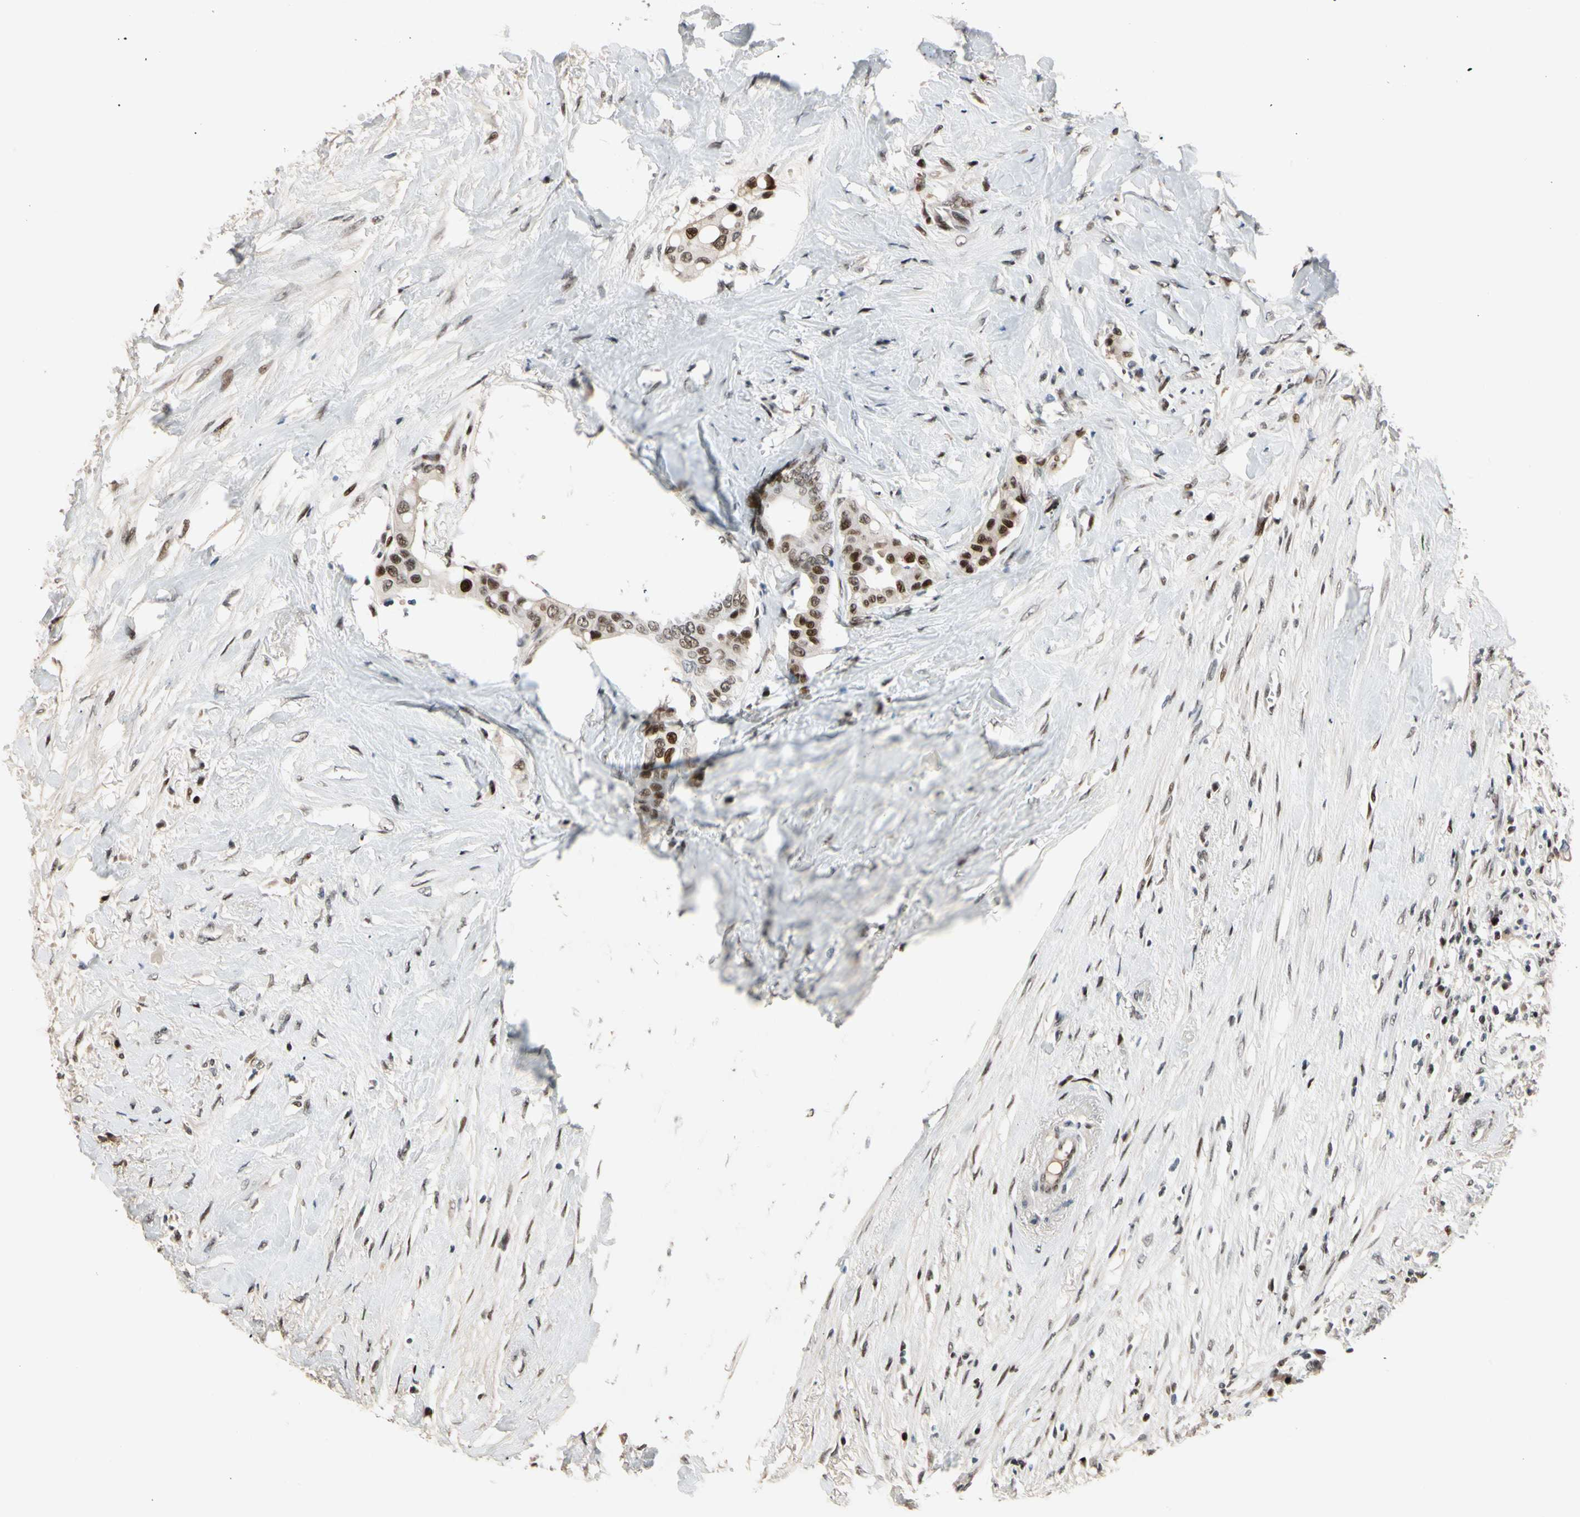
{"staining": {"intensity": "moderate", "quantity": ">75%", "location": "nuclear"}, "tissue": "colorectal cancer", "cell_type": "Tumor cells", "image_type": "cancer", "snomed": [{"axis": "morphology", "description": "Normal tissue, NOS"}, {"axis": "morphology", "description": "Adenocarcinoma, NOS"}, {"axis": "topography", "description": "Colon"}], "caption": "This image displays immunohistochemistry (IHC) staining of human colorectal adenocarcinoma, with medium moderate nuclear expression in approximately >75% of tumor cells.", "gene": "FOXO3", "patient": {"sex": "male", "age": 82}}